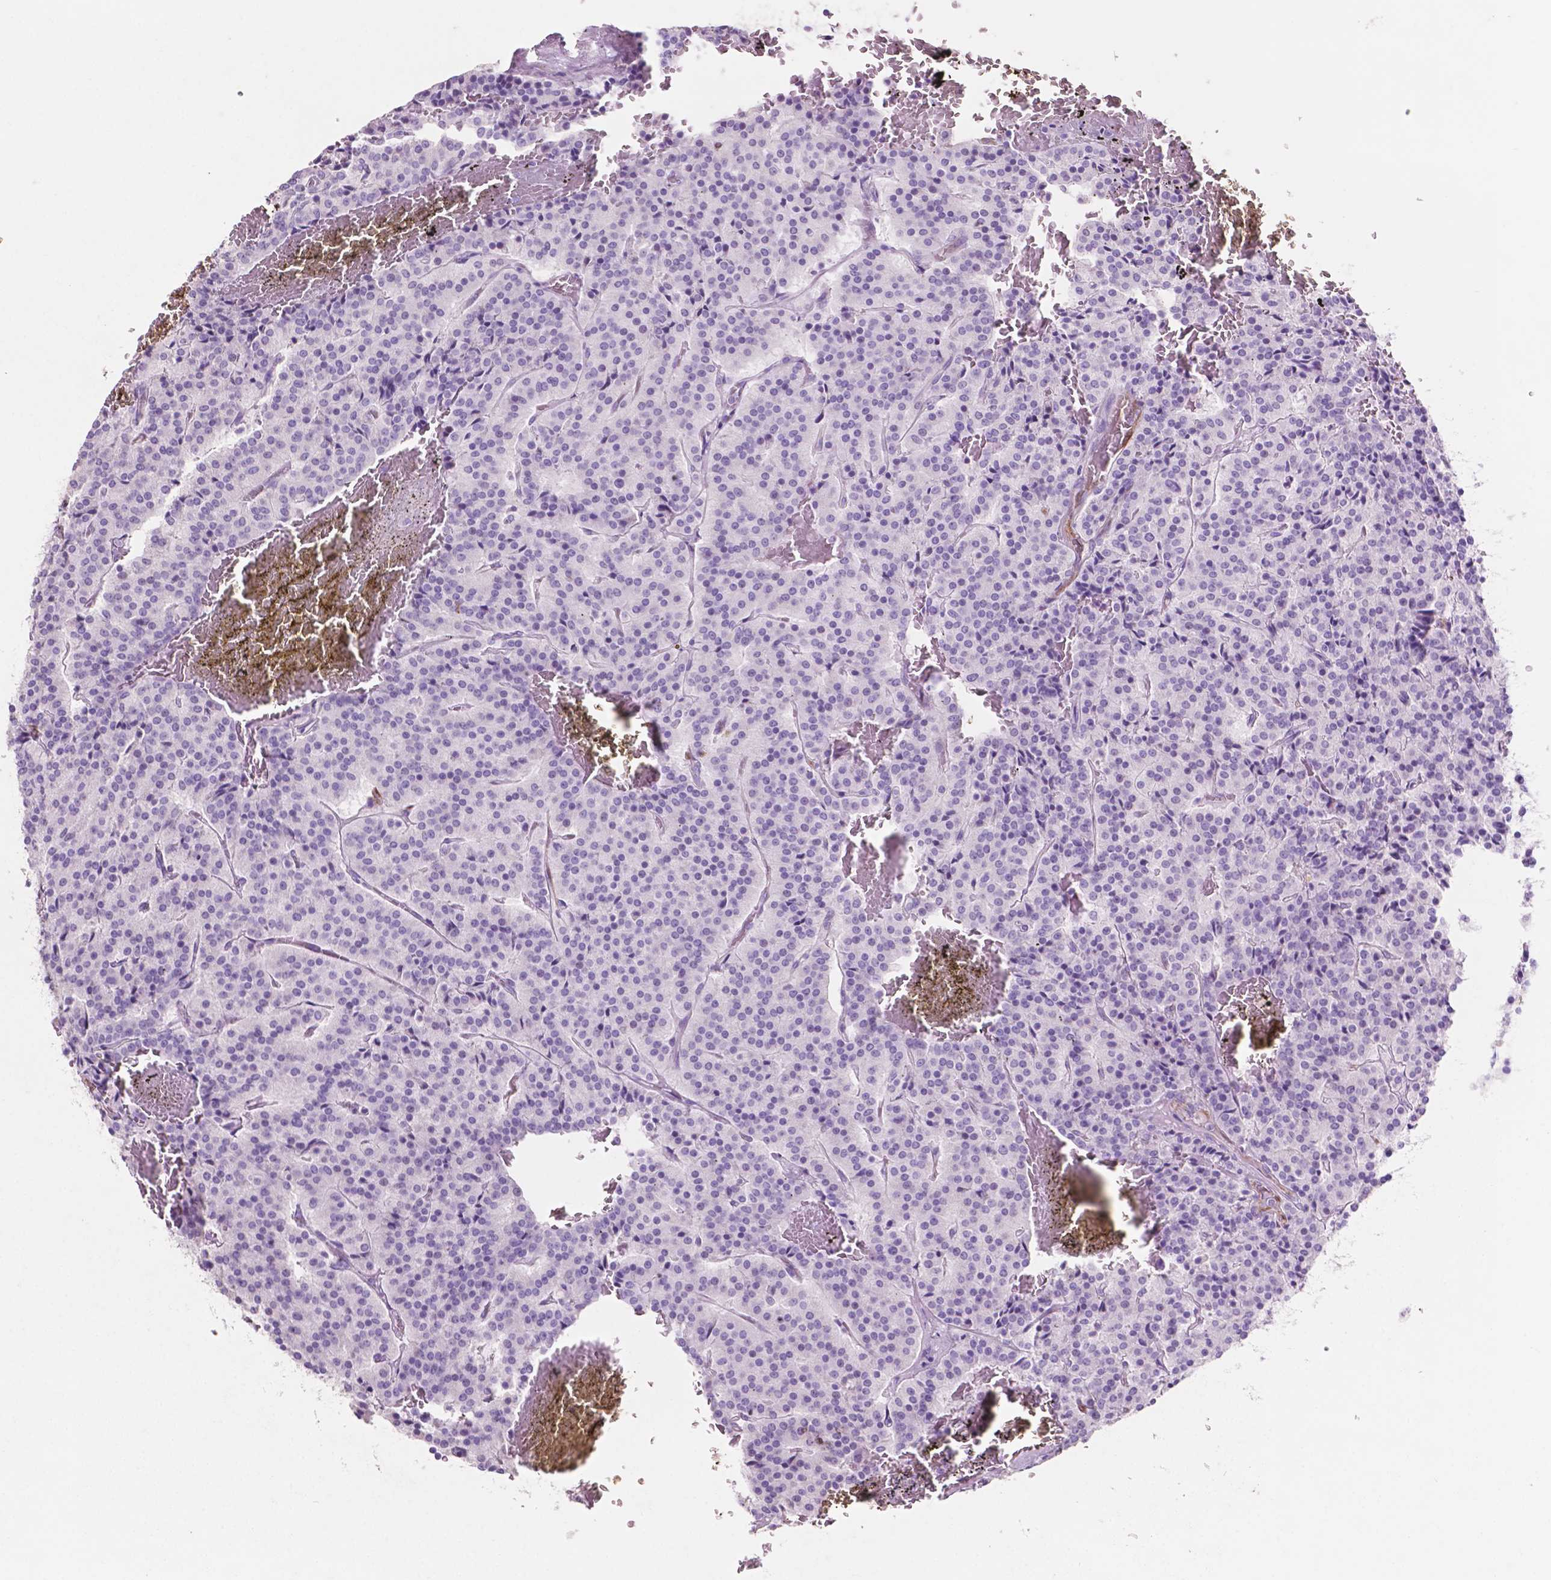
{"staining": {"intensity": "negative", "quantity": "none", "location": "none"}, "tissue": "carcinoid", "cell_type": "Tumor cells", "image_type": "cancer", "snomed": [{"axis": "morphology", "description": "Carcinoid, malignant, NOS"}, {"axis": "topography", "description": "Lung"}], "caption": "Tumor cells show no significant protein expression in carcinoid.", "gene": "IDO1", "patient": {"sex": "male", "age": 70}}